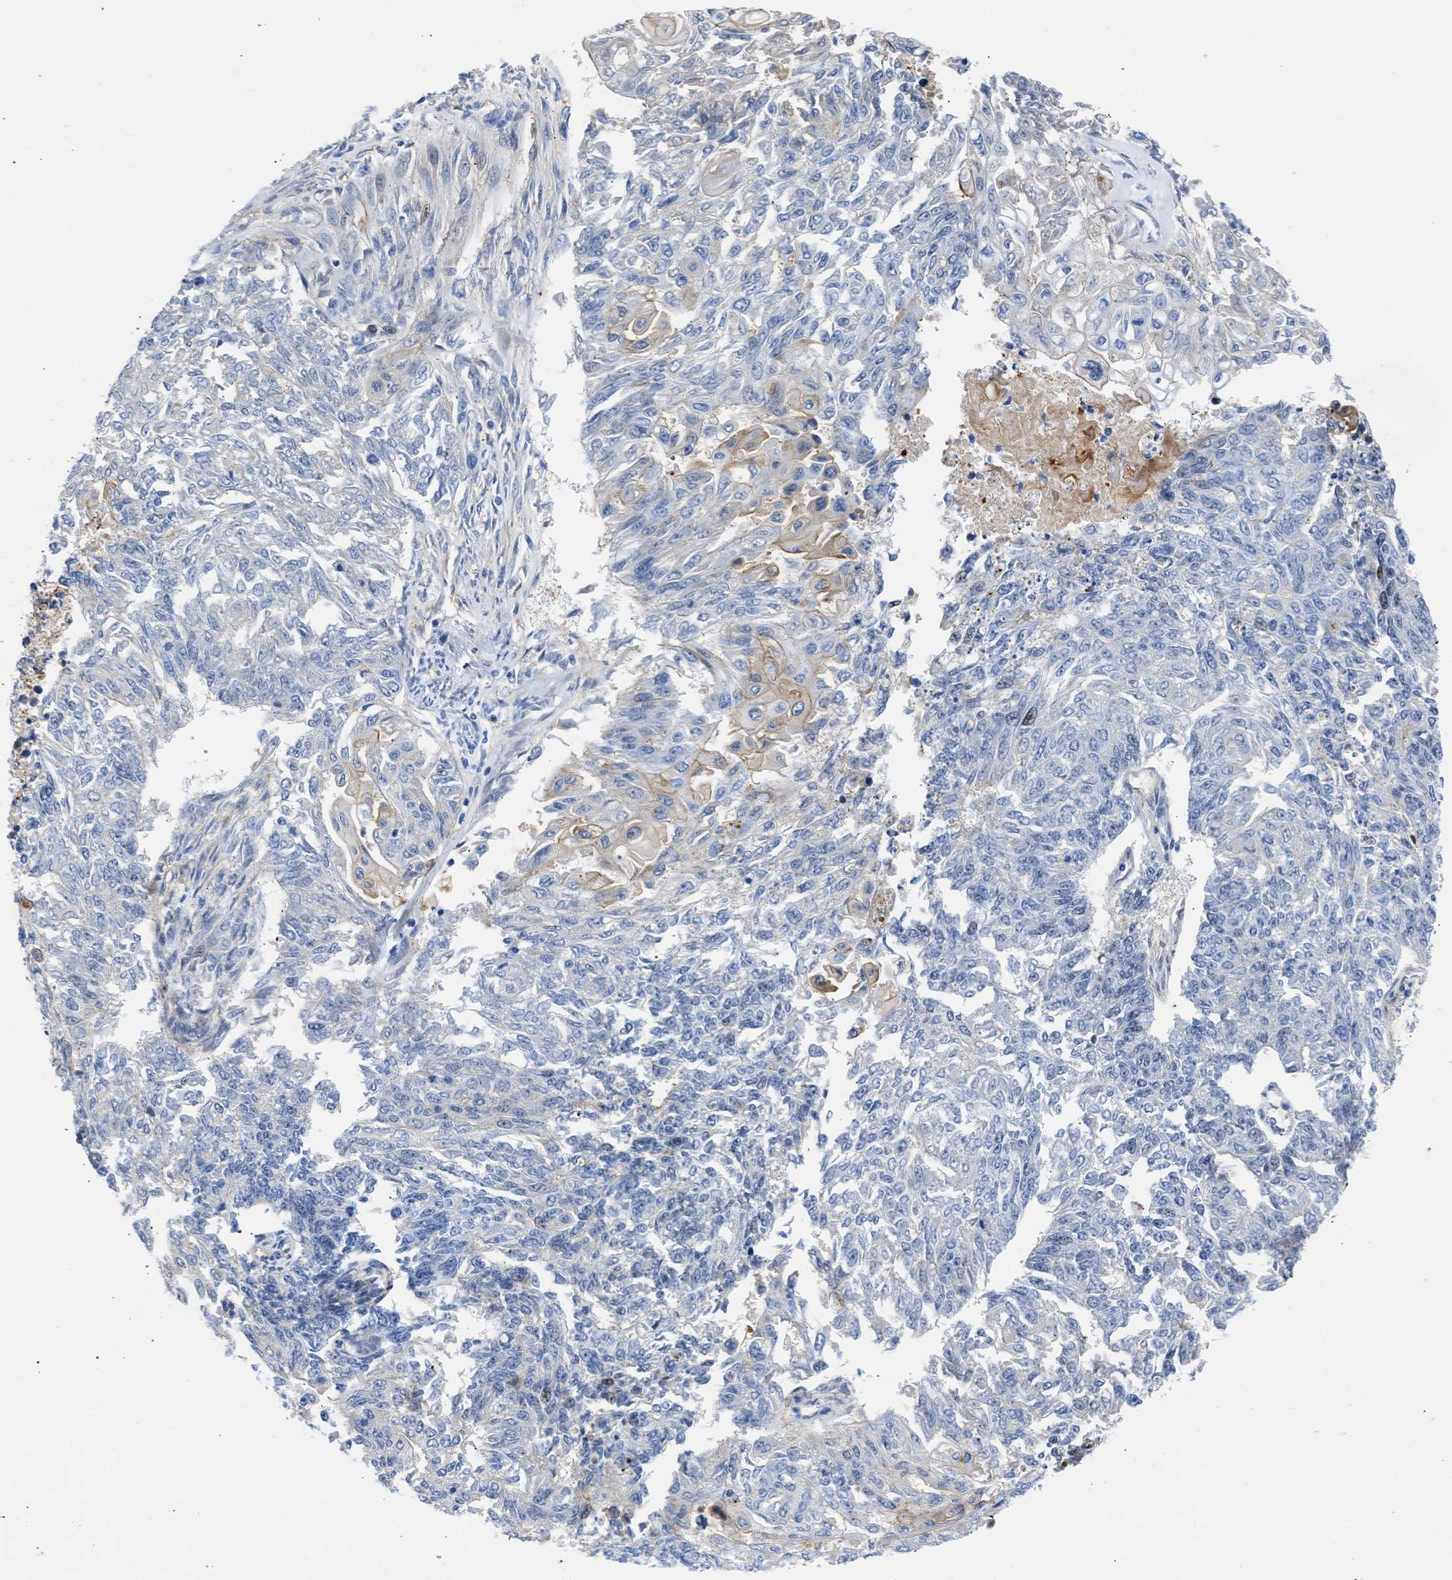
{"staining": {"intensity": "negative", "quantity": "none", "location": "none"}, "tissue": "endometrial cancer", "cell_type": "Tumor cells", "image_type": "cancer", "snomed": [{"axis": "morphology", "description": "Adenocarcinoma, NOS"}, {"axis": "topography", "description": "Endometrium"}], "caption": "A histopathology image of human endometrial adenocarcinoma is negative for staining in tumor cells.", "gene": "MAS1L", "patient": {"sex": "female", "age": 32}}